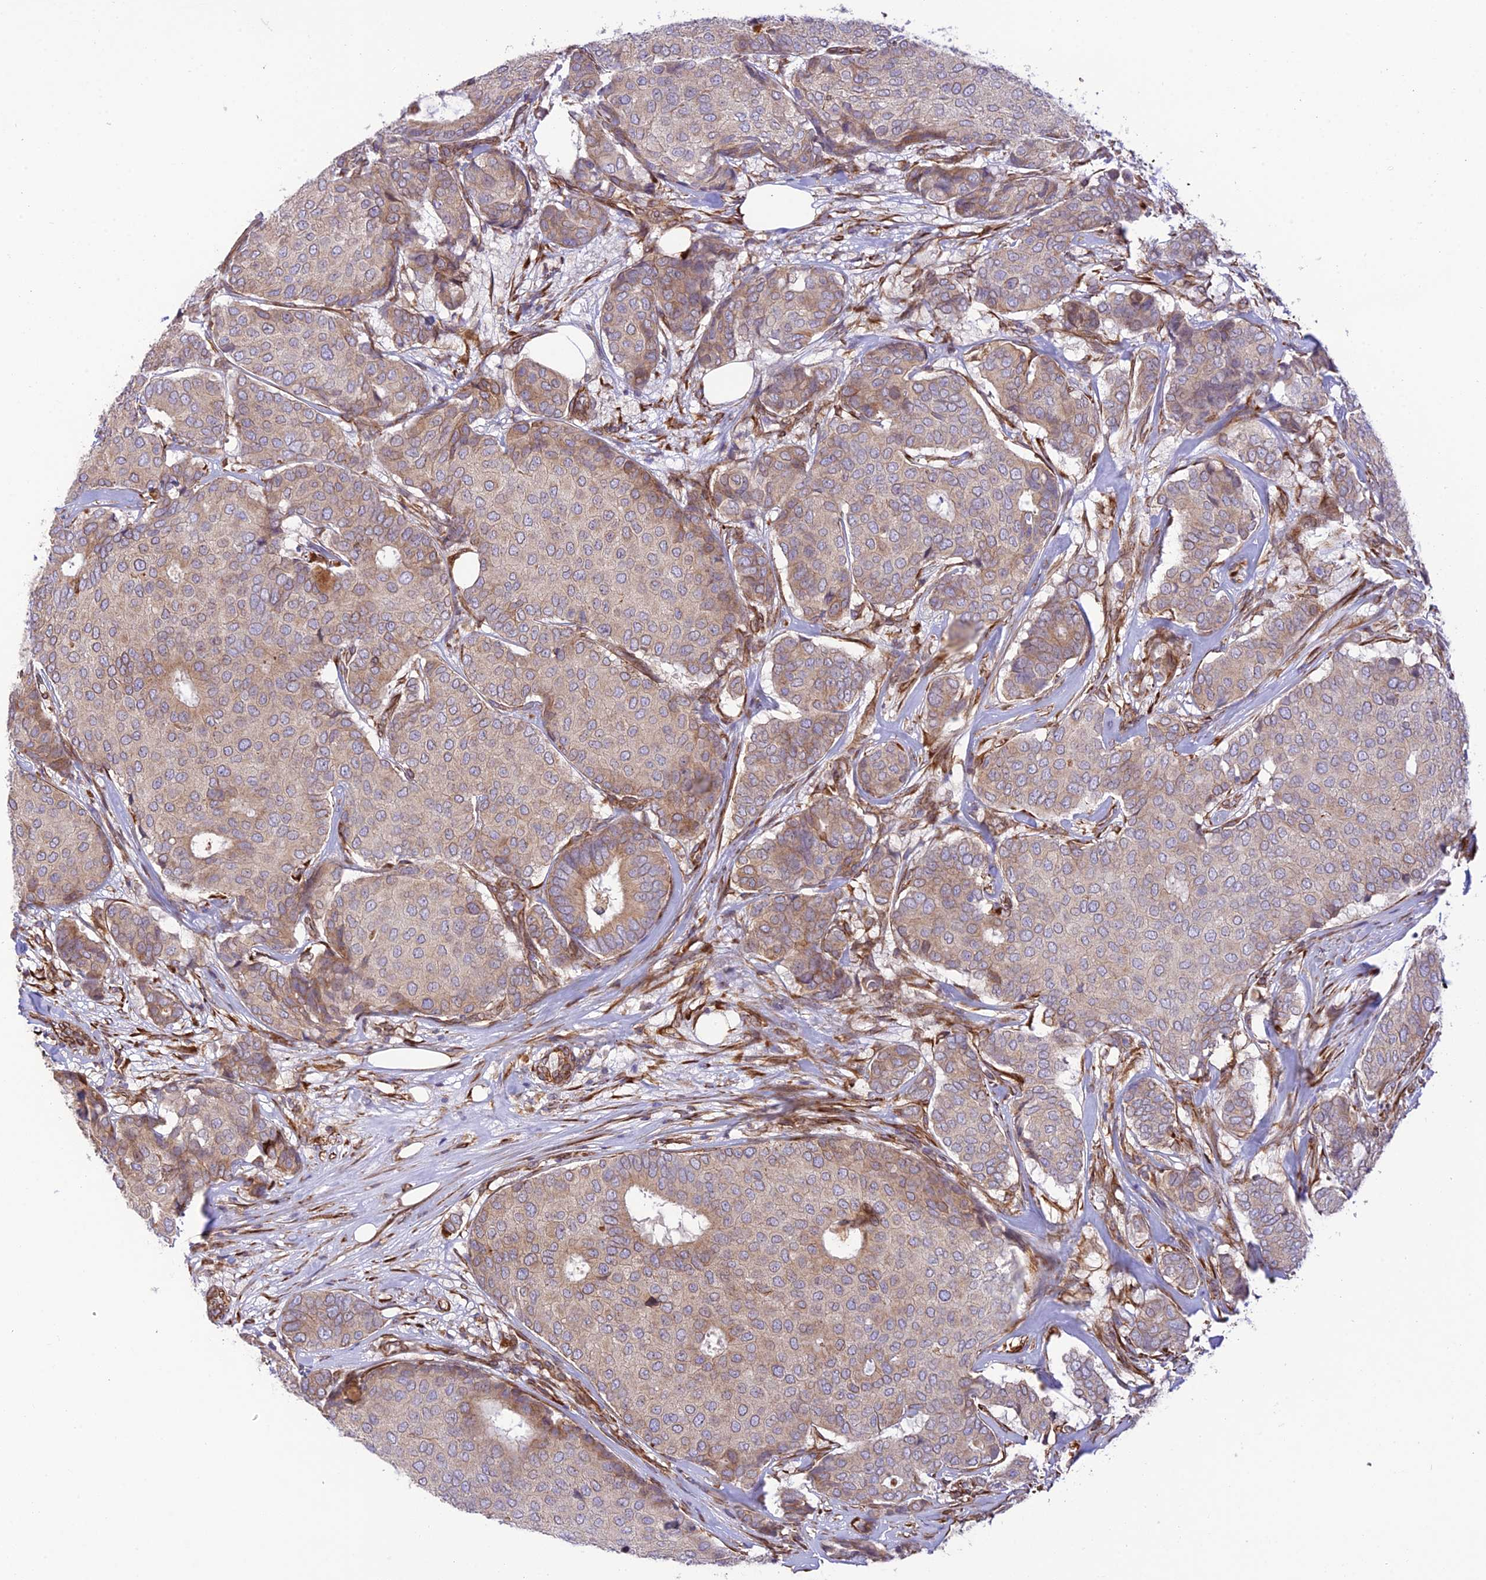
{"staining": {"intensity": "weak", "quantity": "25%-75%", "location": "cytoplasmic/membranous"}, "tissue": "breast cancer", "cell_type": "Tumor cells", "image_type": "cancer", "snomed": [{"axis": "morphology", "description": "Duct carcinoma"}, {"axis": "topography", "description": "Breast"}], "caption": "Protein staining shows weak cytoplasmic/membranous staining in about 25%-75% of tumor cells in breast cancer (infiltrating ductal carcinoma).", "gene": "EXOC3L4", "patient": {"sex": "female", "age": 75}}